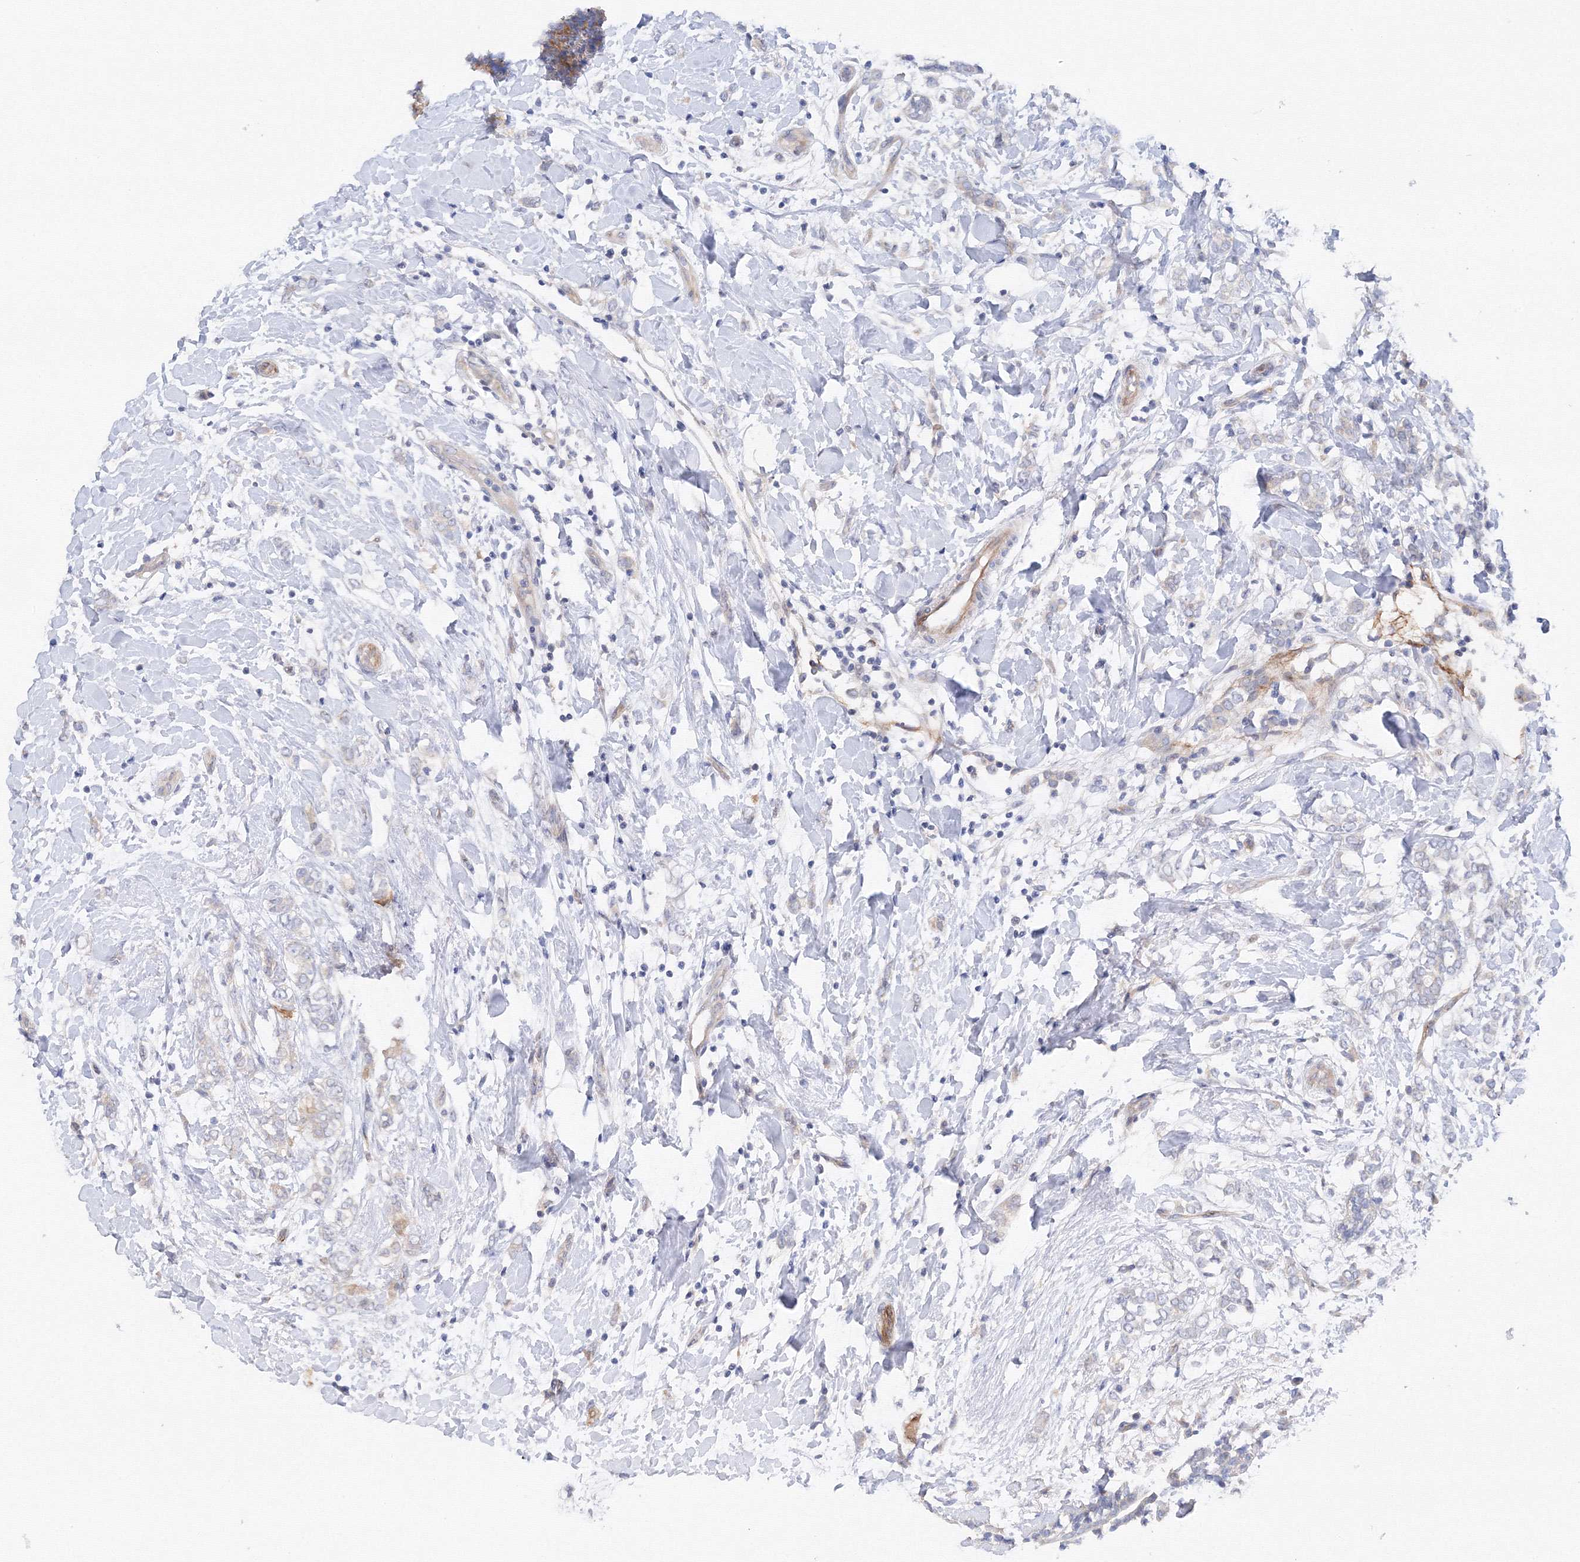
{"staining": {"intensity": "negative", "quantity": "none", "location": "none"}, "tissue": "breast cancer", "cell_type": "Tumor cells", "image_type": "cancer", "snomed": [{"axis": "morphology", "description": "Normal tissue, NOS"}, {"axis": "morphology", "description": "Lobular carcinoma"}, {"axis": "topography", "description": "Breast"}], "caption": "Breast cancer was stained to show a protein in brown. There is no significant expression in tumor cells. (DAB (3,3'-diaminobenzidine) immunohistochemistry (IHC) with hematoxylin counter stain).", "gene": "DIS3L2", "patient": {"sex": "female", "age": 47}}